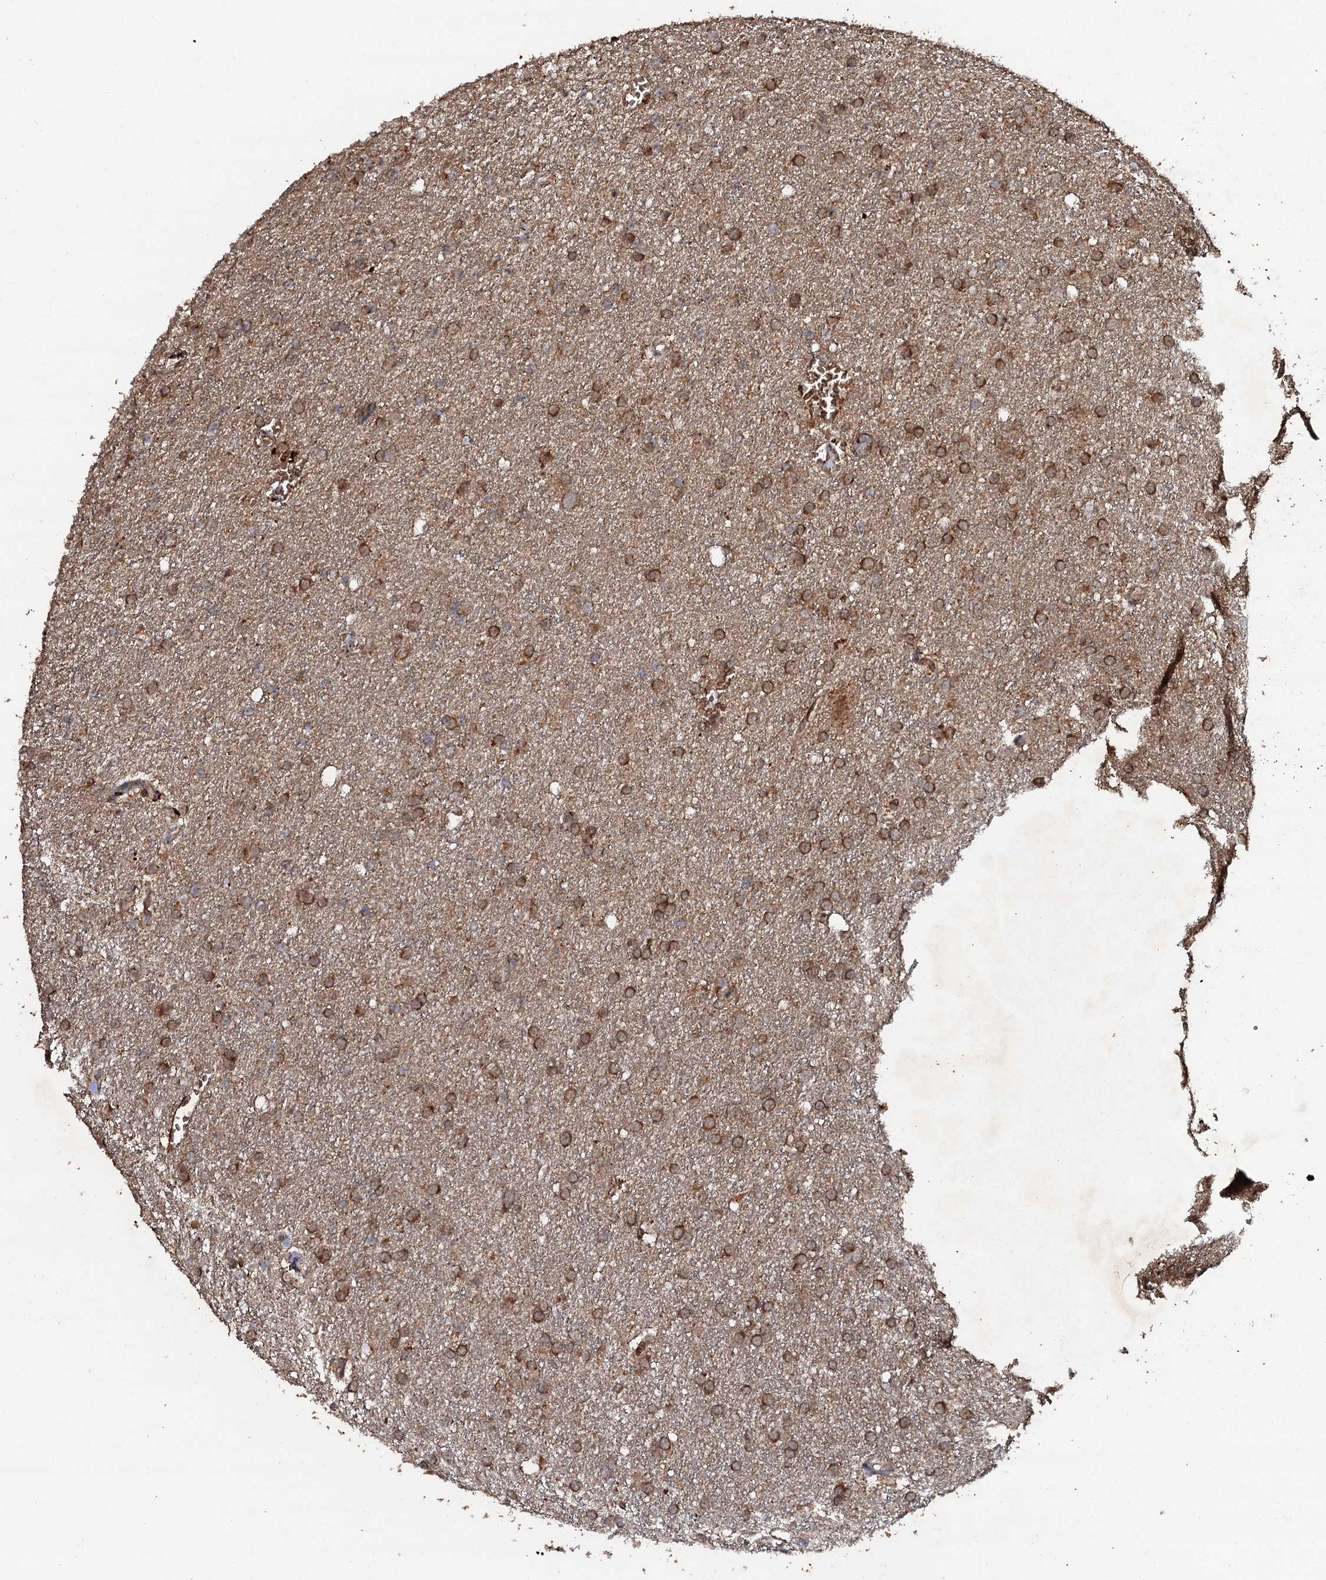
{"staining": {"intensity": "moderate", "quantity": ">75%", "location": "cytoplasmic/membranous"}, "tissue": "glioma", "cell_type": "Tumor cells", "image_type": "cancer", "snomed": [{"axis": "morphology", "description": "Glioma, malignant, High grade"}, {"axis": "topography", "description": "Cerebral cortex"}], "caption": "Malignant high-grade glioma stained with a protein marker demonstrates moderate staining in tumor cells.", "gene": "ADGRG3", "patient": {"sex": "female", "age": 36}}